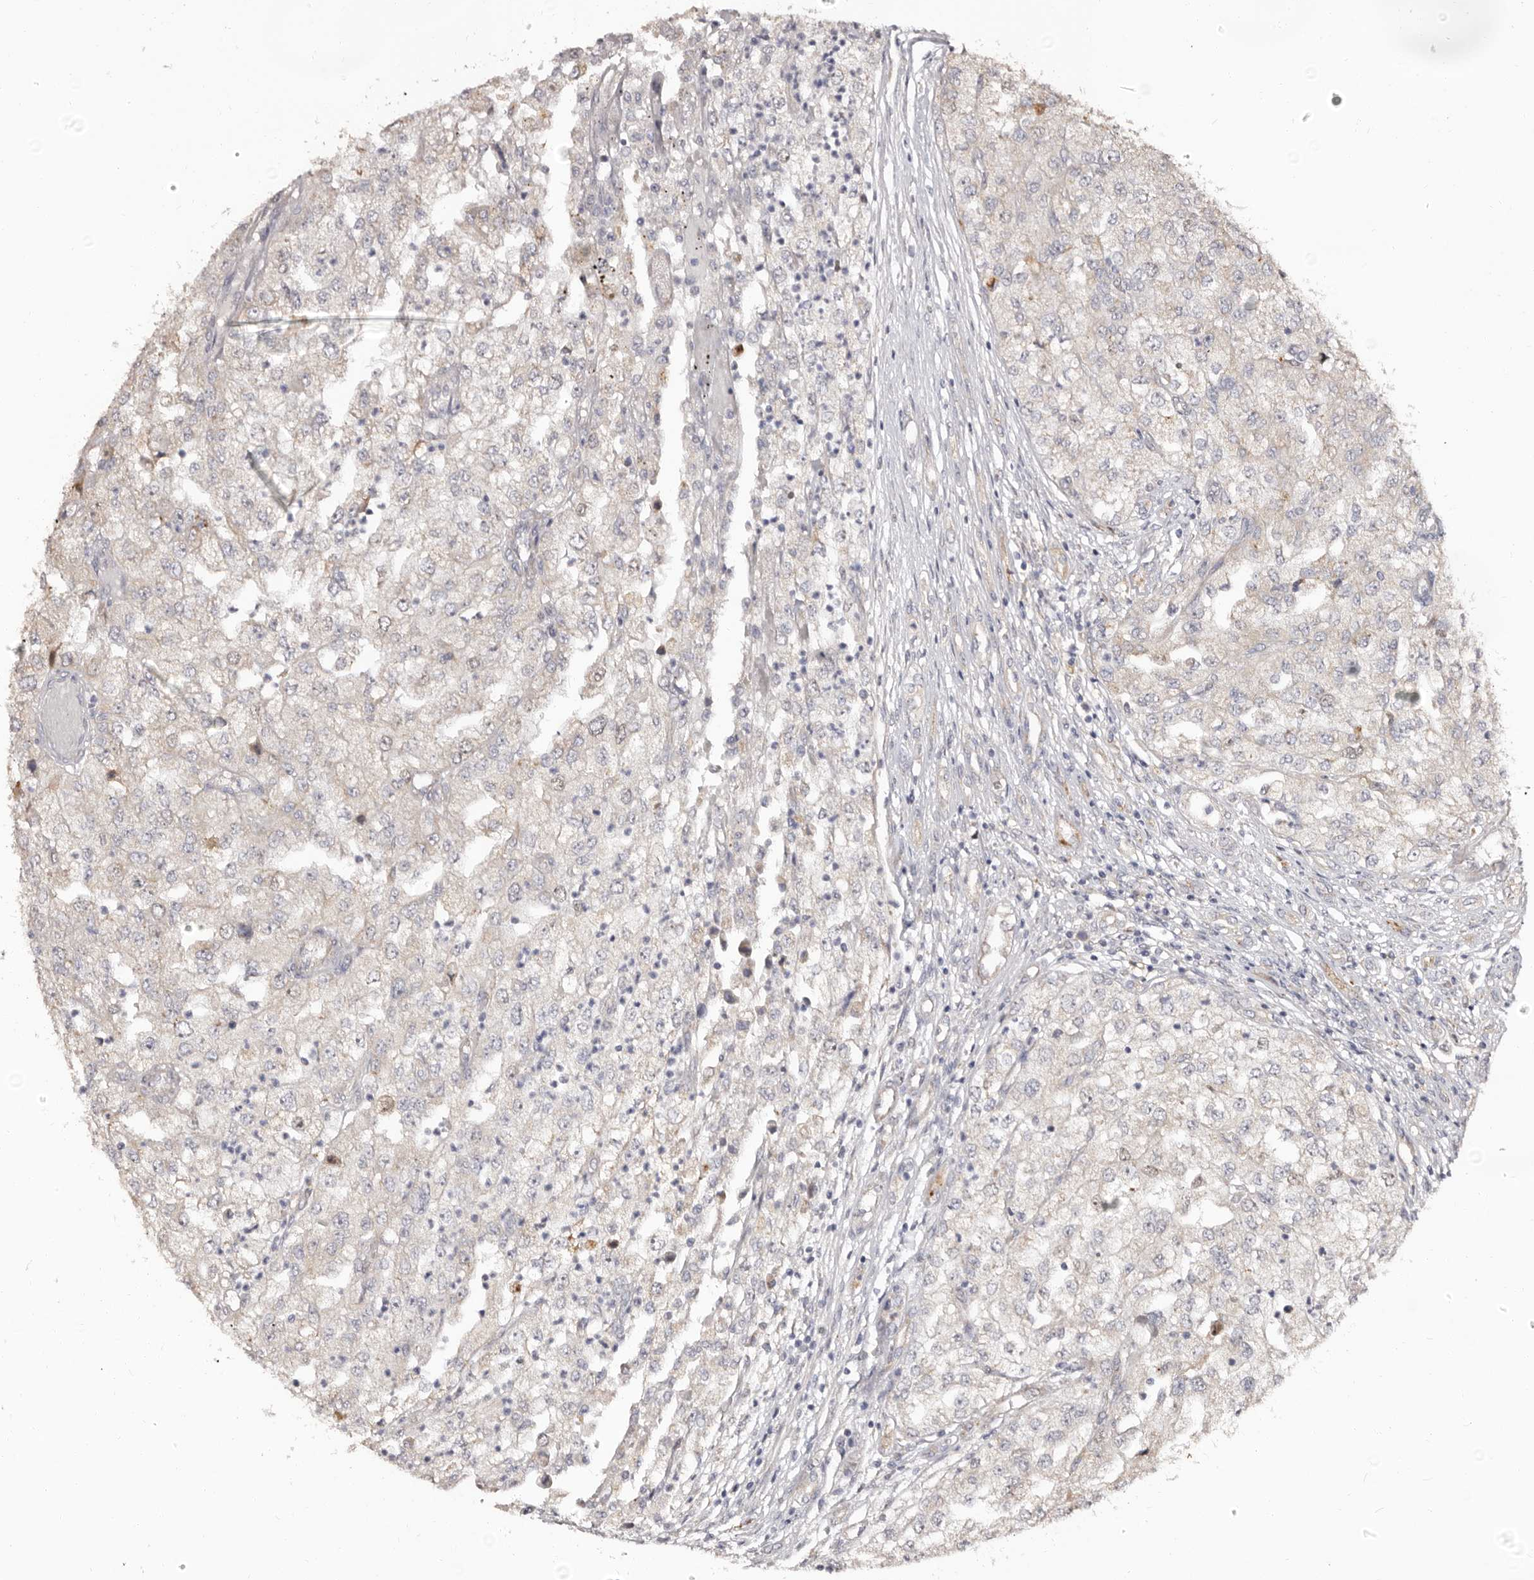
{"staining": {"intensity": "negative", "quantity": "none", "location": "none"}, "tissue": "renal cancer", "cell_type": "Tumor cells", "image_type": "cancer", "snomed": [{"axis": "morphology", "description": "Adenocarcinoma, NOS"}, {"axis": "topography", "description": "Kidney"}], "caption": "Tumor cells are negative for brown protein staining in renal cancer.", "gene": "PTAFR", "patient": {"sex": "female", "age": 54}}